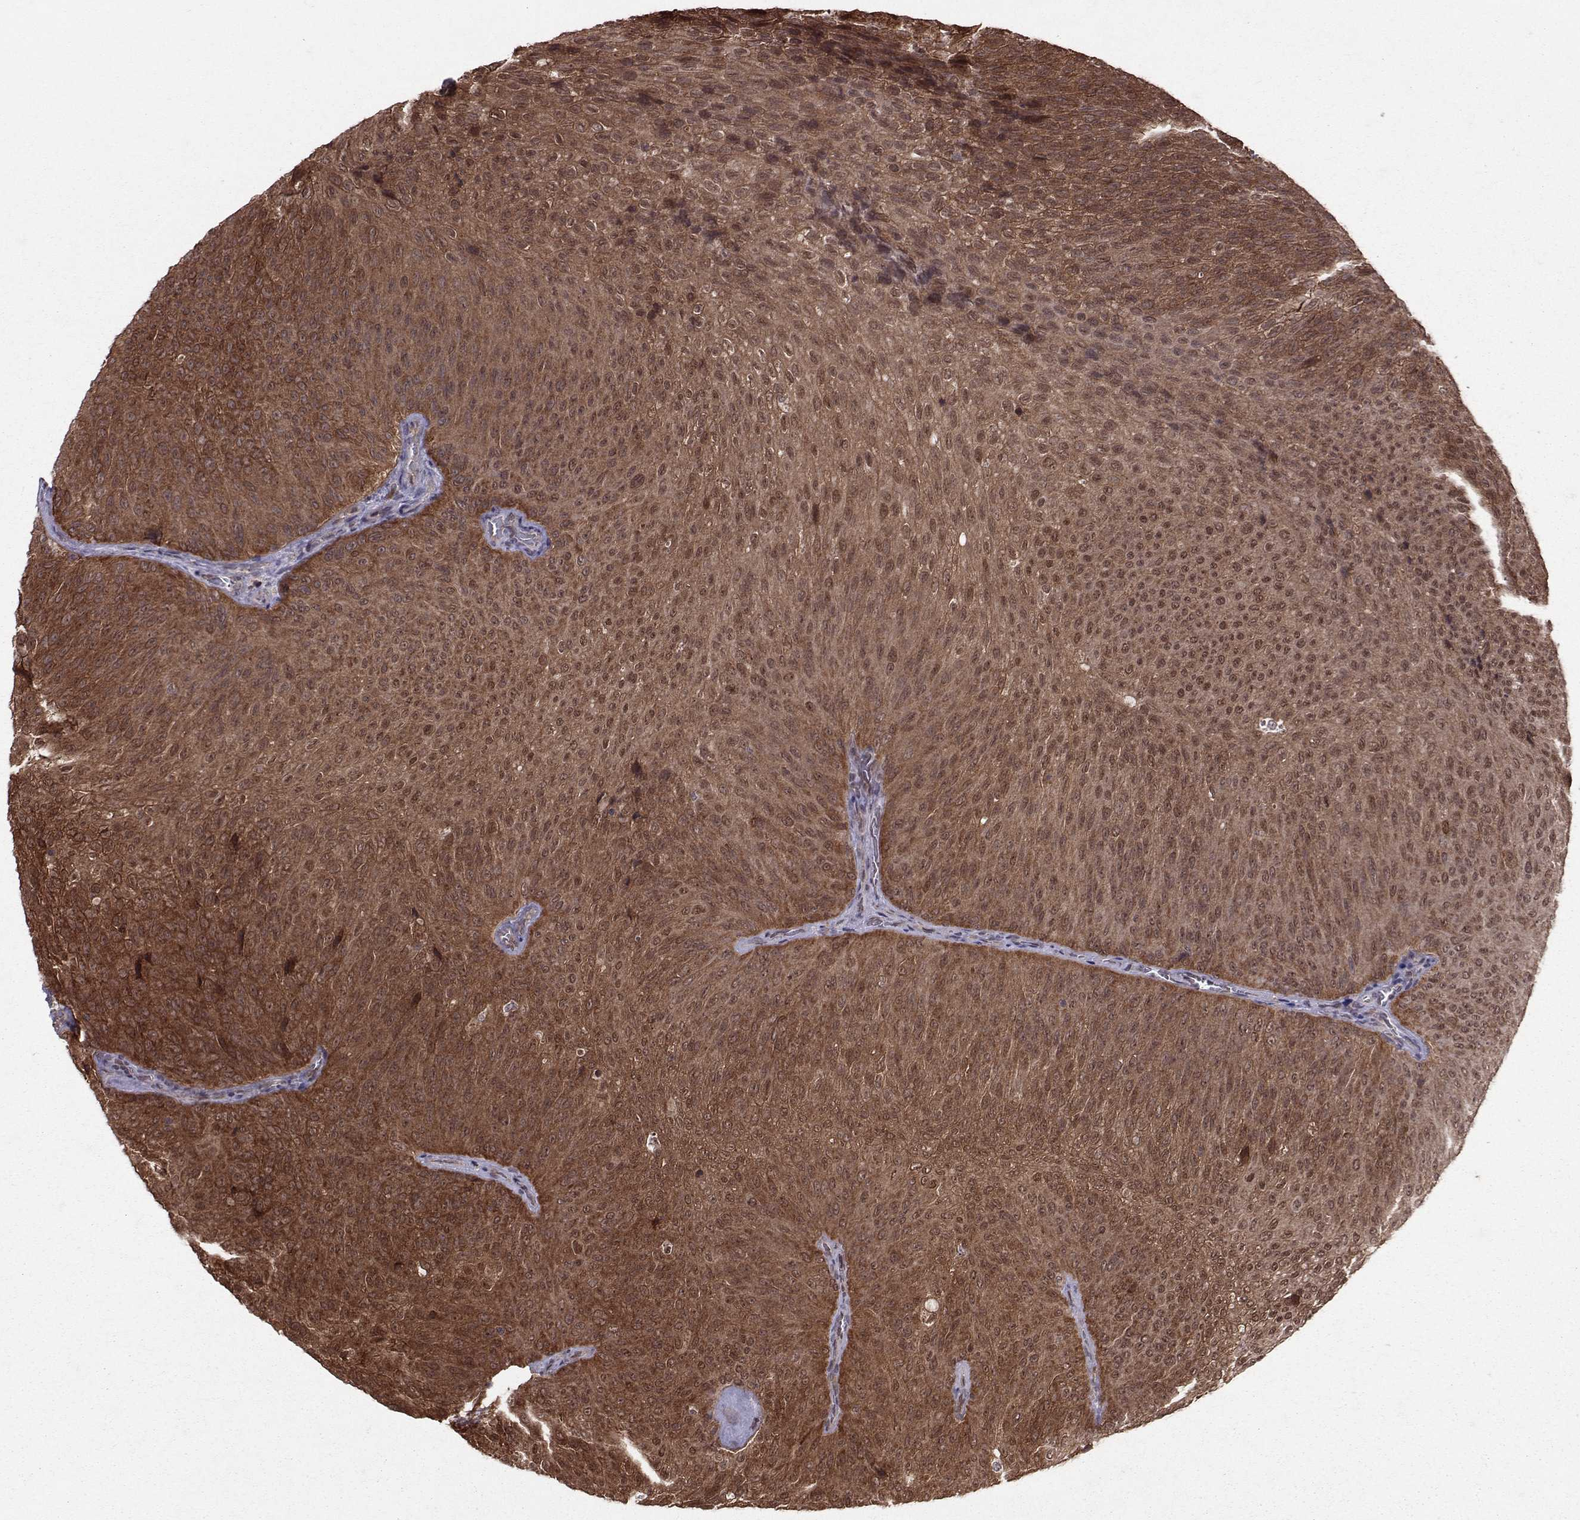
{"staining": {"intensity": "strong", "quantity": ">75%", "location": "cytoplasmic/membranous,nuclear"}, "tissue": "urothelial cancer", "cell_type": "Tumor cells", "image_type": "cancer", "snomed": [{"axis": "morphology", "description": "Urothelial carcinoma, Low grade"}, {"axis": "topography", "description": "Urinary bladder"}], "caption": "This histopathology image exhibits immunohistochemistry staining of human urothelial carcinoma (low-grade), with high strong cytoplasmic/membranous and nuclear staining in approximately >75% of tumor cells.", "gene": "PPP2R2A", "patient": {"sex": "male", "age": 78}}